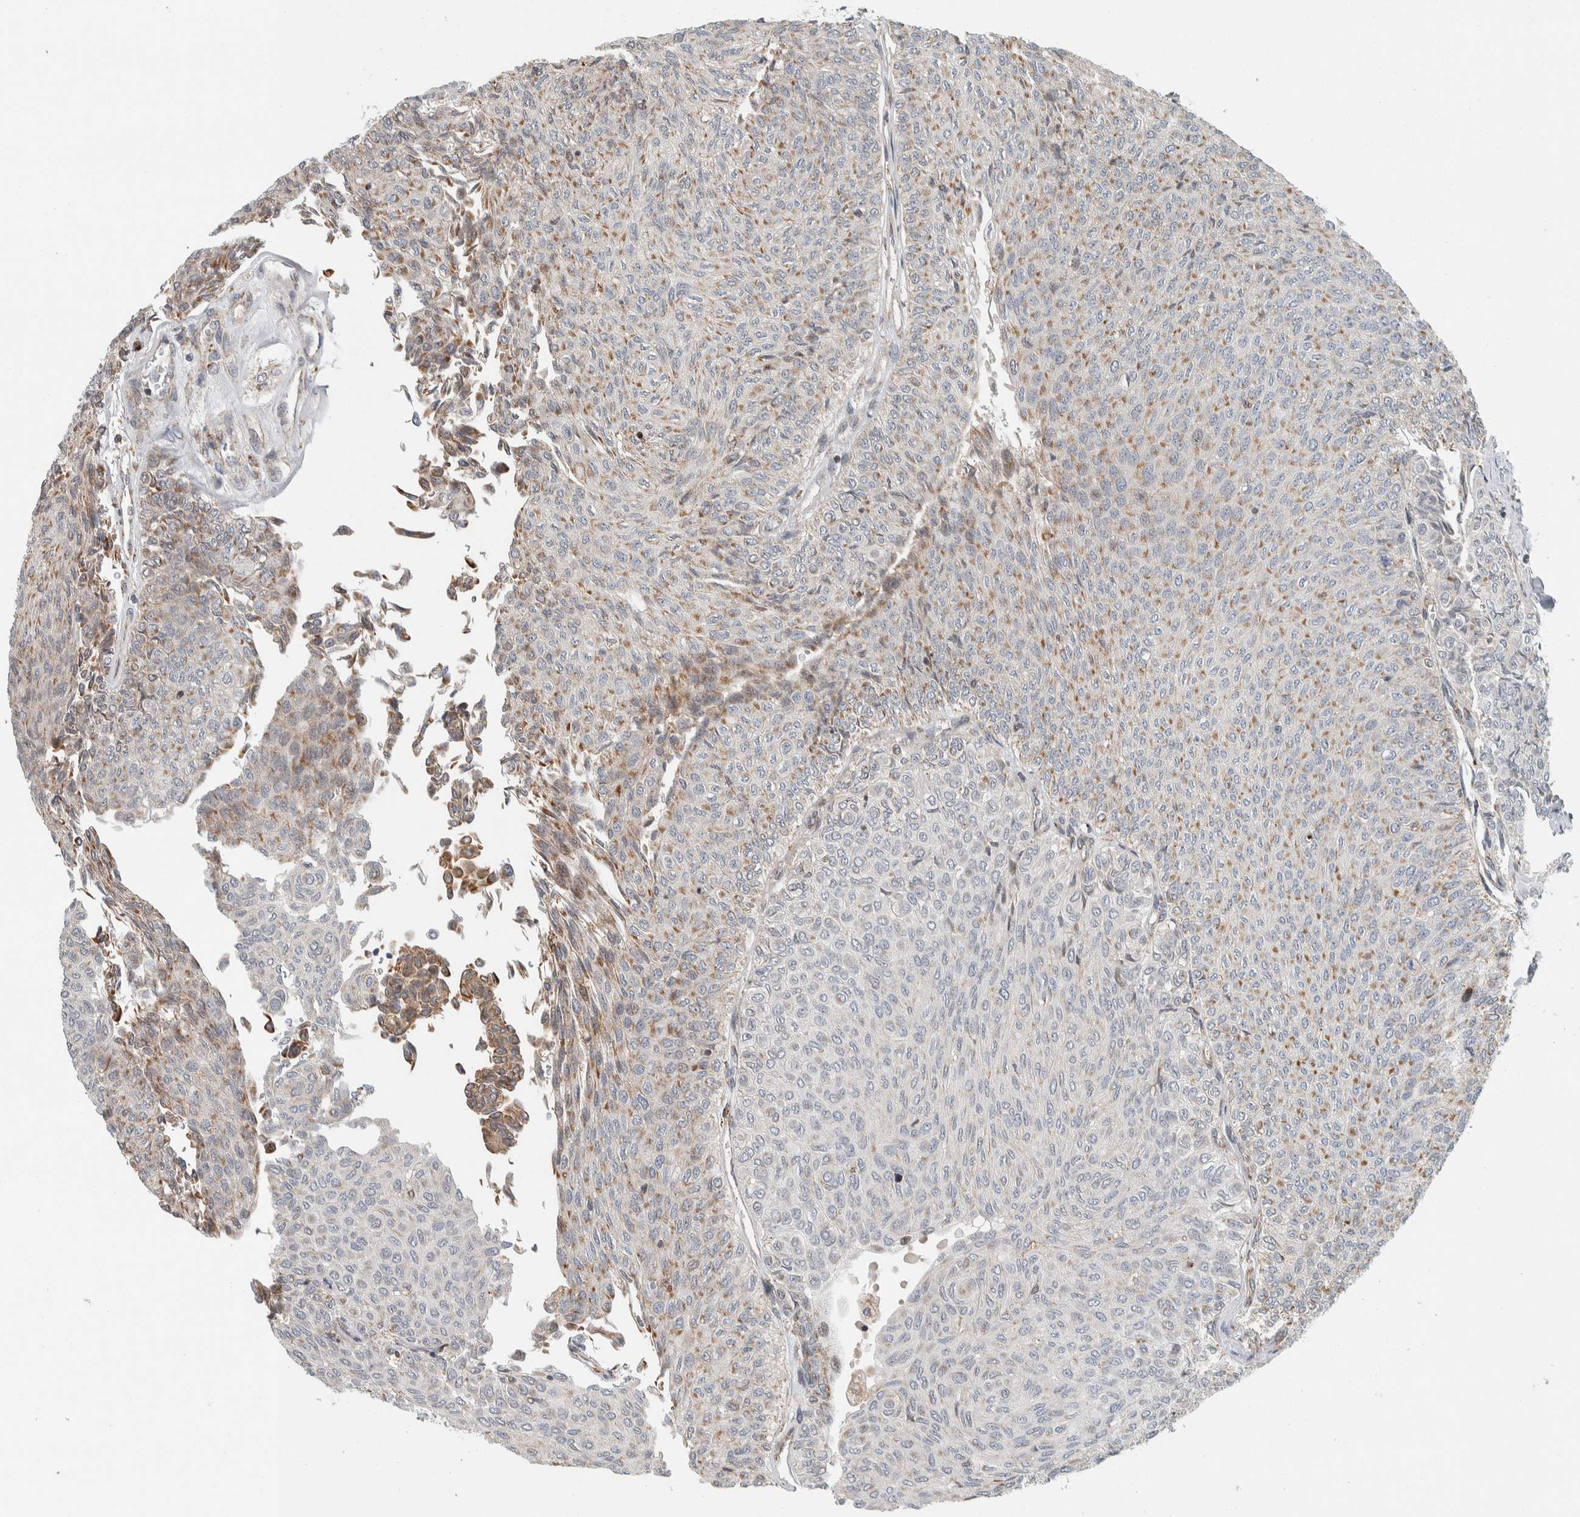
{"staining": {"intensity": "moderate", "quantity": "25%-75%", "location": "cytoplasmic/membranous"}, "tissue": "urothelial cancer", "cell_type": "Tumor cells", "image_type": "cancer", "snomed": [{"axis": "morphology", "description": "Urothelial carcinoma, Low grade"}, {"axis": "topography", "description": "Urinary bladder"}], "caption": "Low-grade urothelial carcinoma was stained to show a protein in brown. There is medium levels of moderate cytoplasmic/membranous positivity in approximately 25%-75% of tumor cells. The staining is performed using DAB (3,3'-diaminobenzidine) brown chromogen to label protein expression. The nuclei are counter-stained blue using hematoxylin.", "gene": "AFP", "patient": {"sex": "male", "age": 78}}